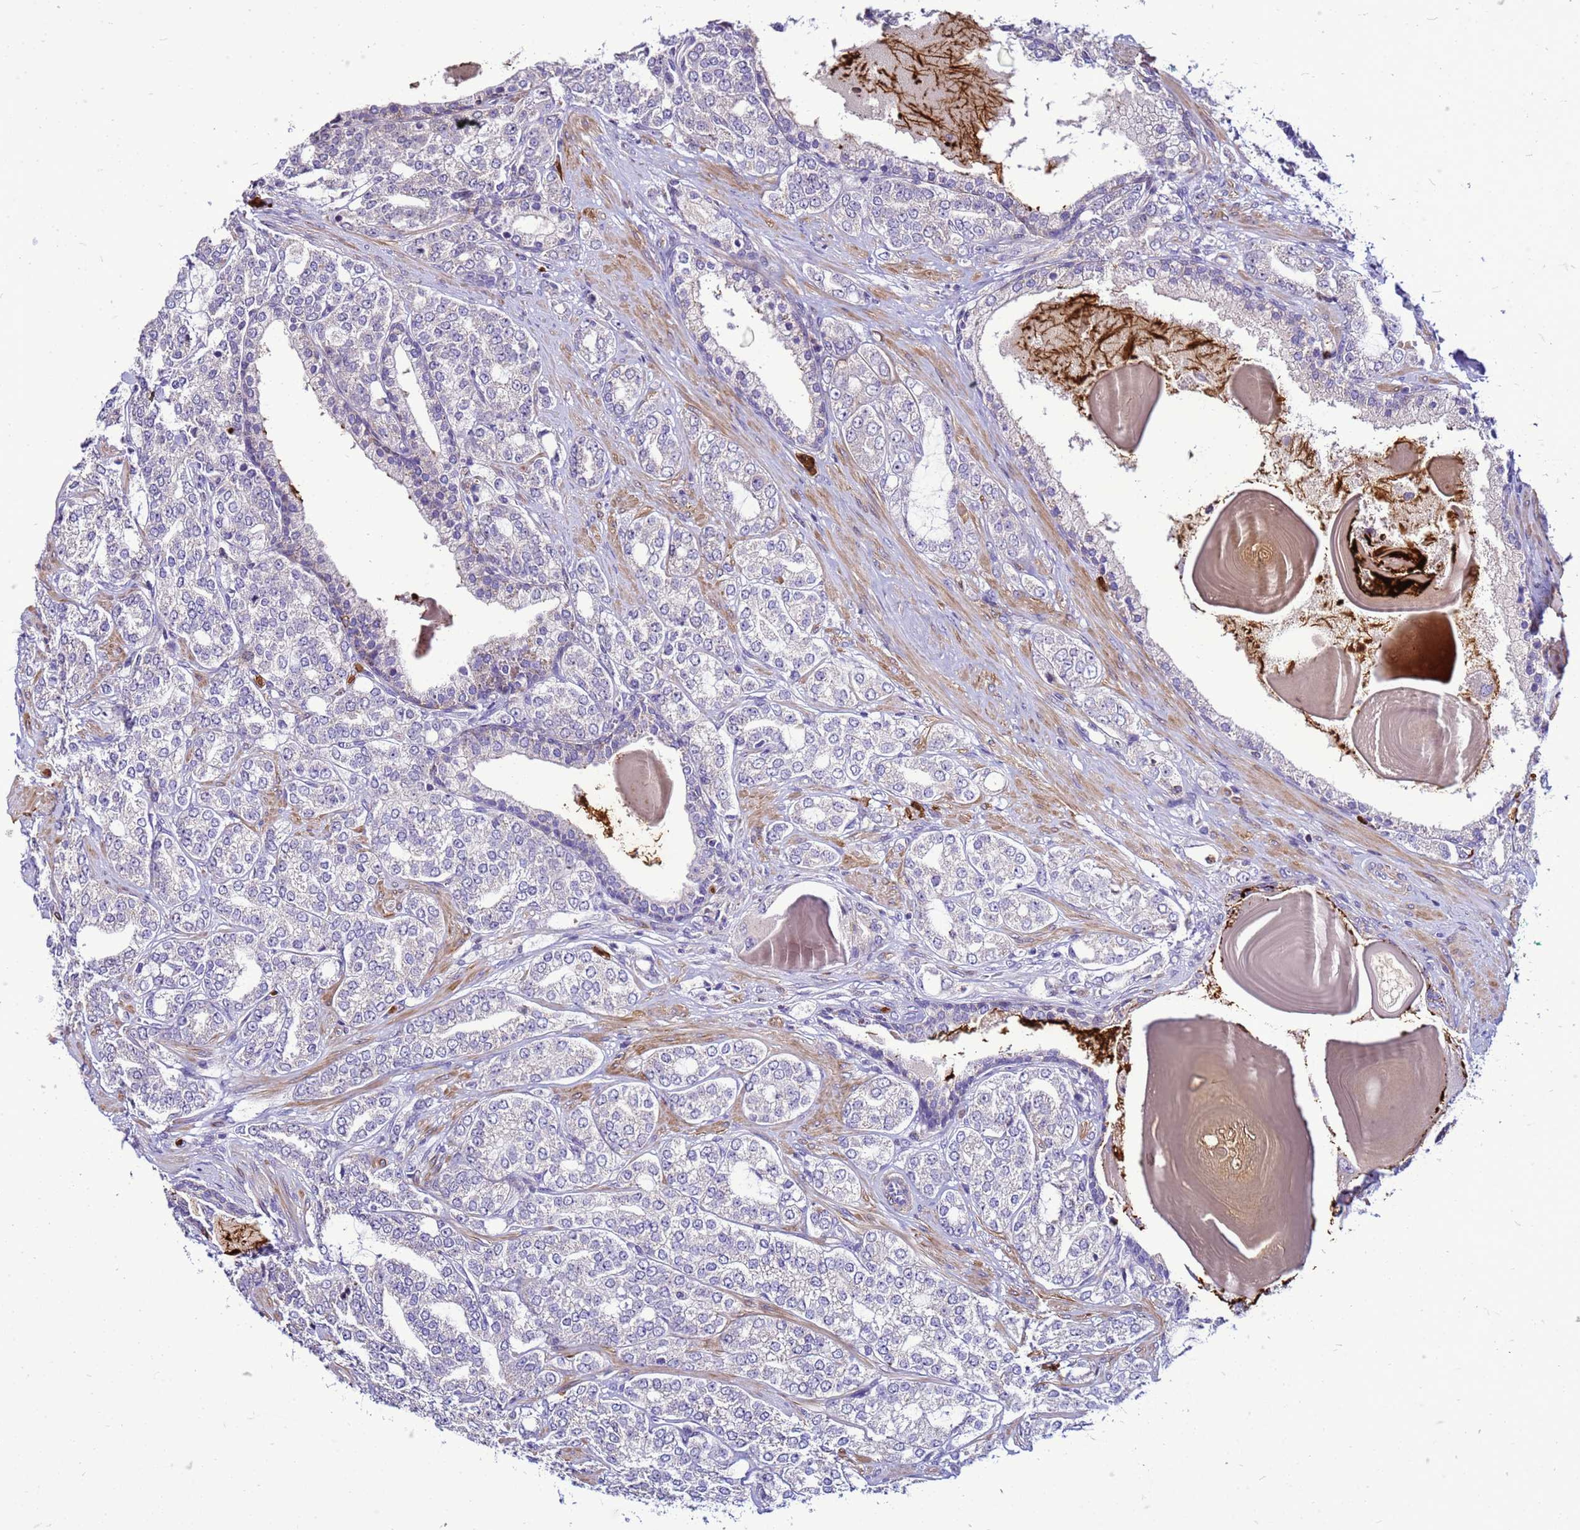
{"staining": {"intensity": "negative", "quantity": "none", "location": "none"}, "tissue": "prostate cancer", "cell_type": "Tumor cells", "image_type": "cancer", "snomed": [{"axis": "morphology", "description": "Adenocarcinoma, High grade"}, {"axis": "topography", "description": "Prostate"}], "caption": "Human prostate cancer stained for a protein using immunohistochemistry demonstrates no positivity in tumor cells.", "gene": "VPS4B", "patient": {"sex": "male", "age": 64}}